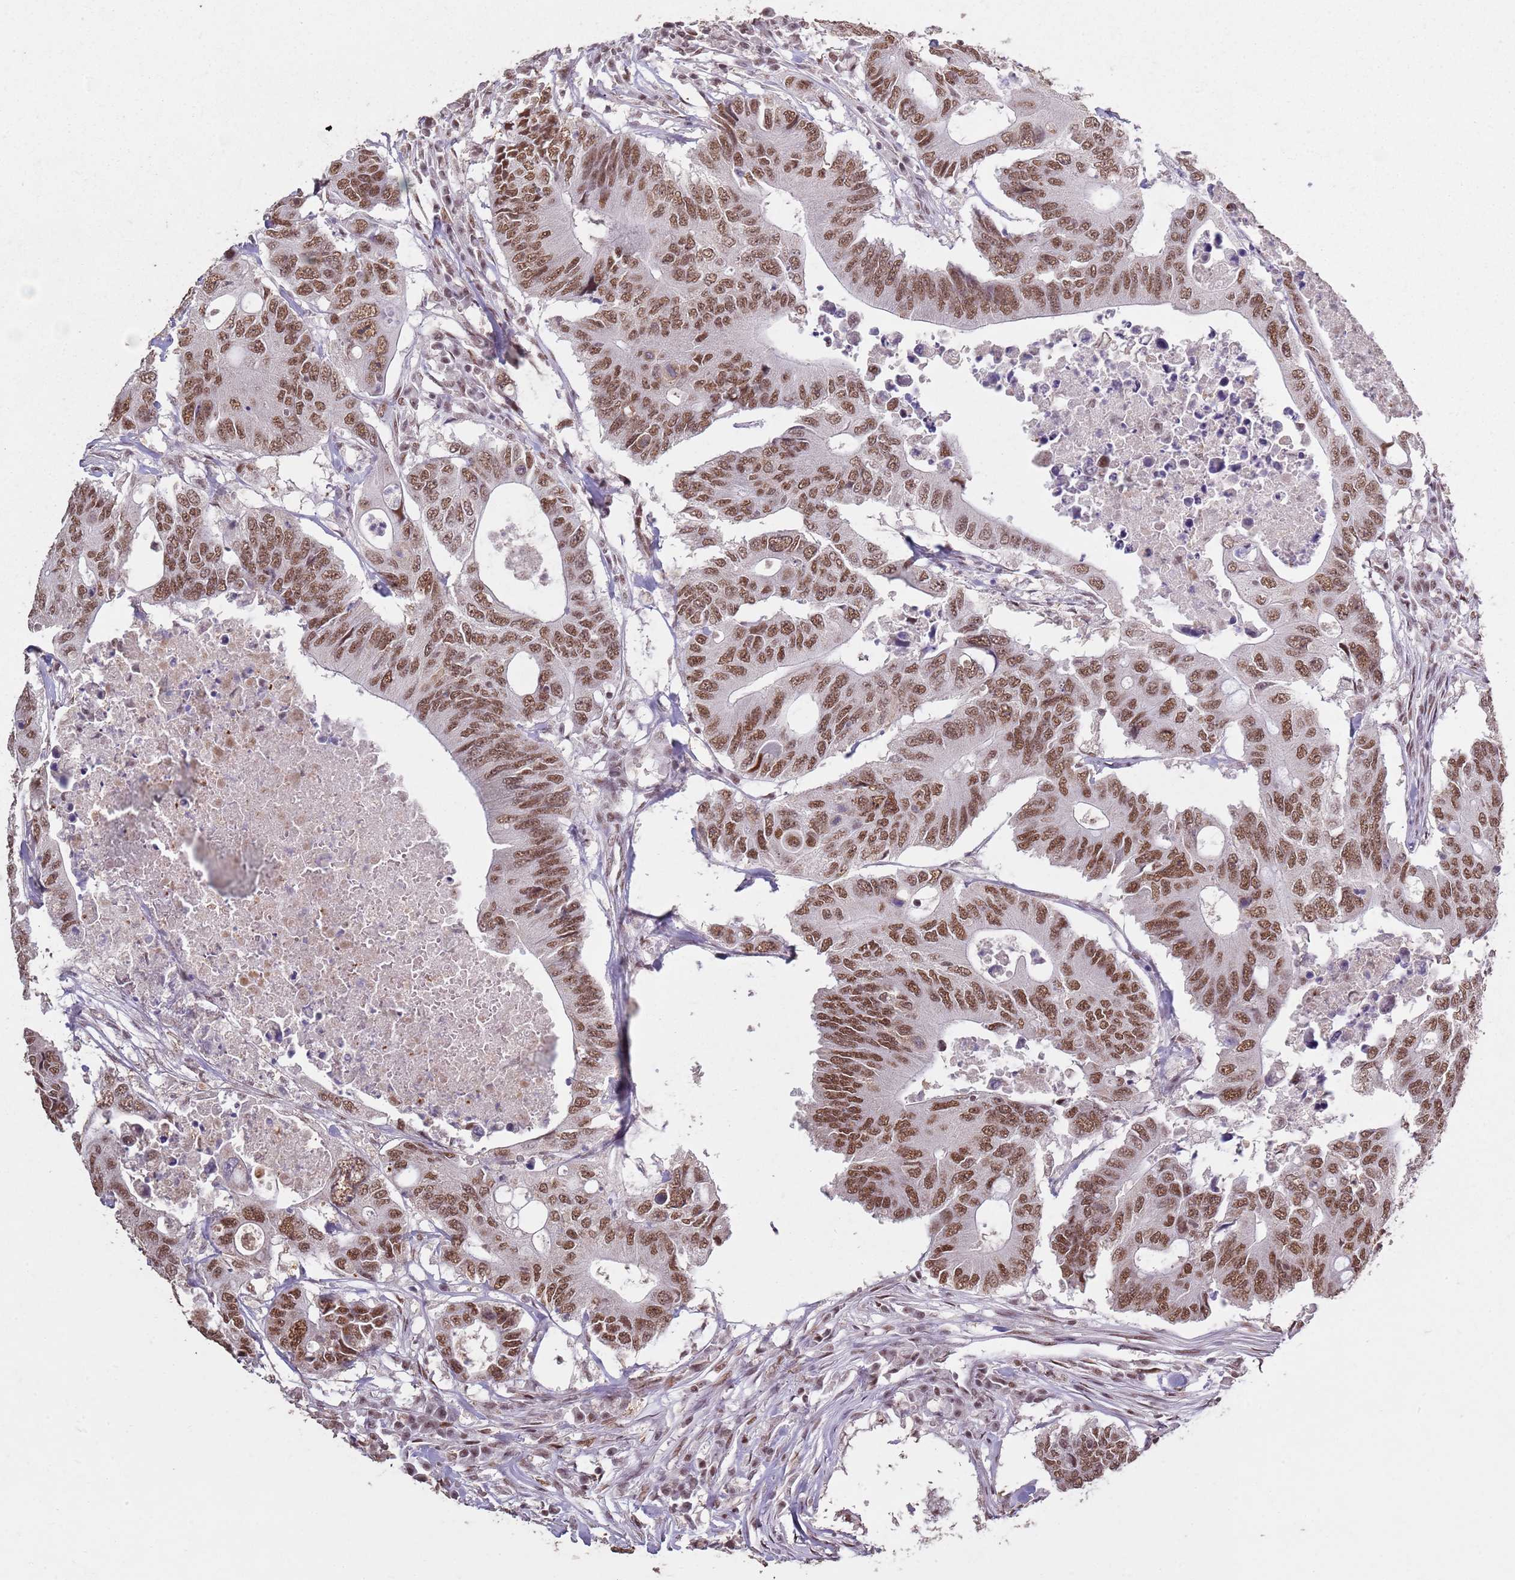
{"staining": {"intensity": "moderate", "quantity": ">75%", "location": "nuclear"}, "tissue": "colorectal cancer", "cell_type": "Tumor cells", "image_type": "cancer", "snomed": [{"axis": "morphology", "description": "Adenocarcinoma, NOS"}, {"axis": "topography", "description": "Colon"}], "caption": "Protein positivity by immunohistochemistry (IHC) displays moderate nuclear expression in approximately >75% of tumor cells in colorectal cancer.", "gene": "ARL14EP", "patient": {"sex": "male", "age": 71}}